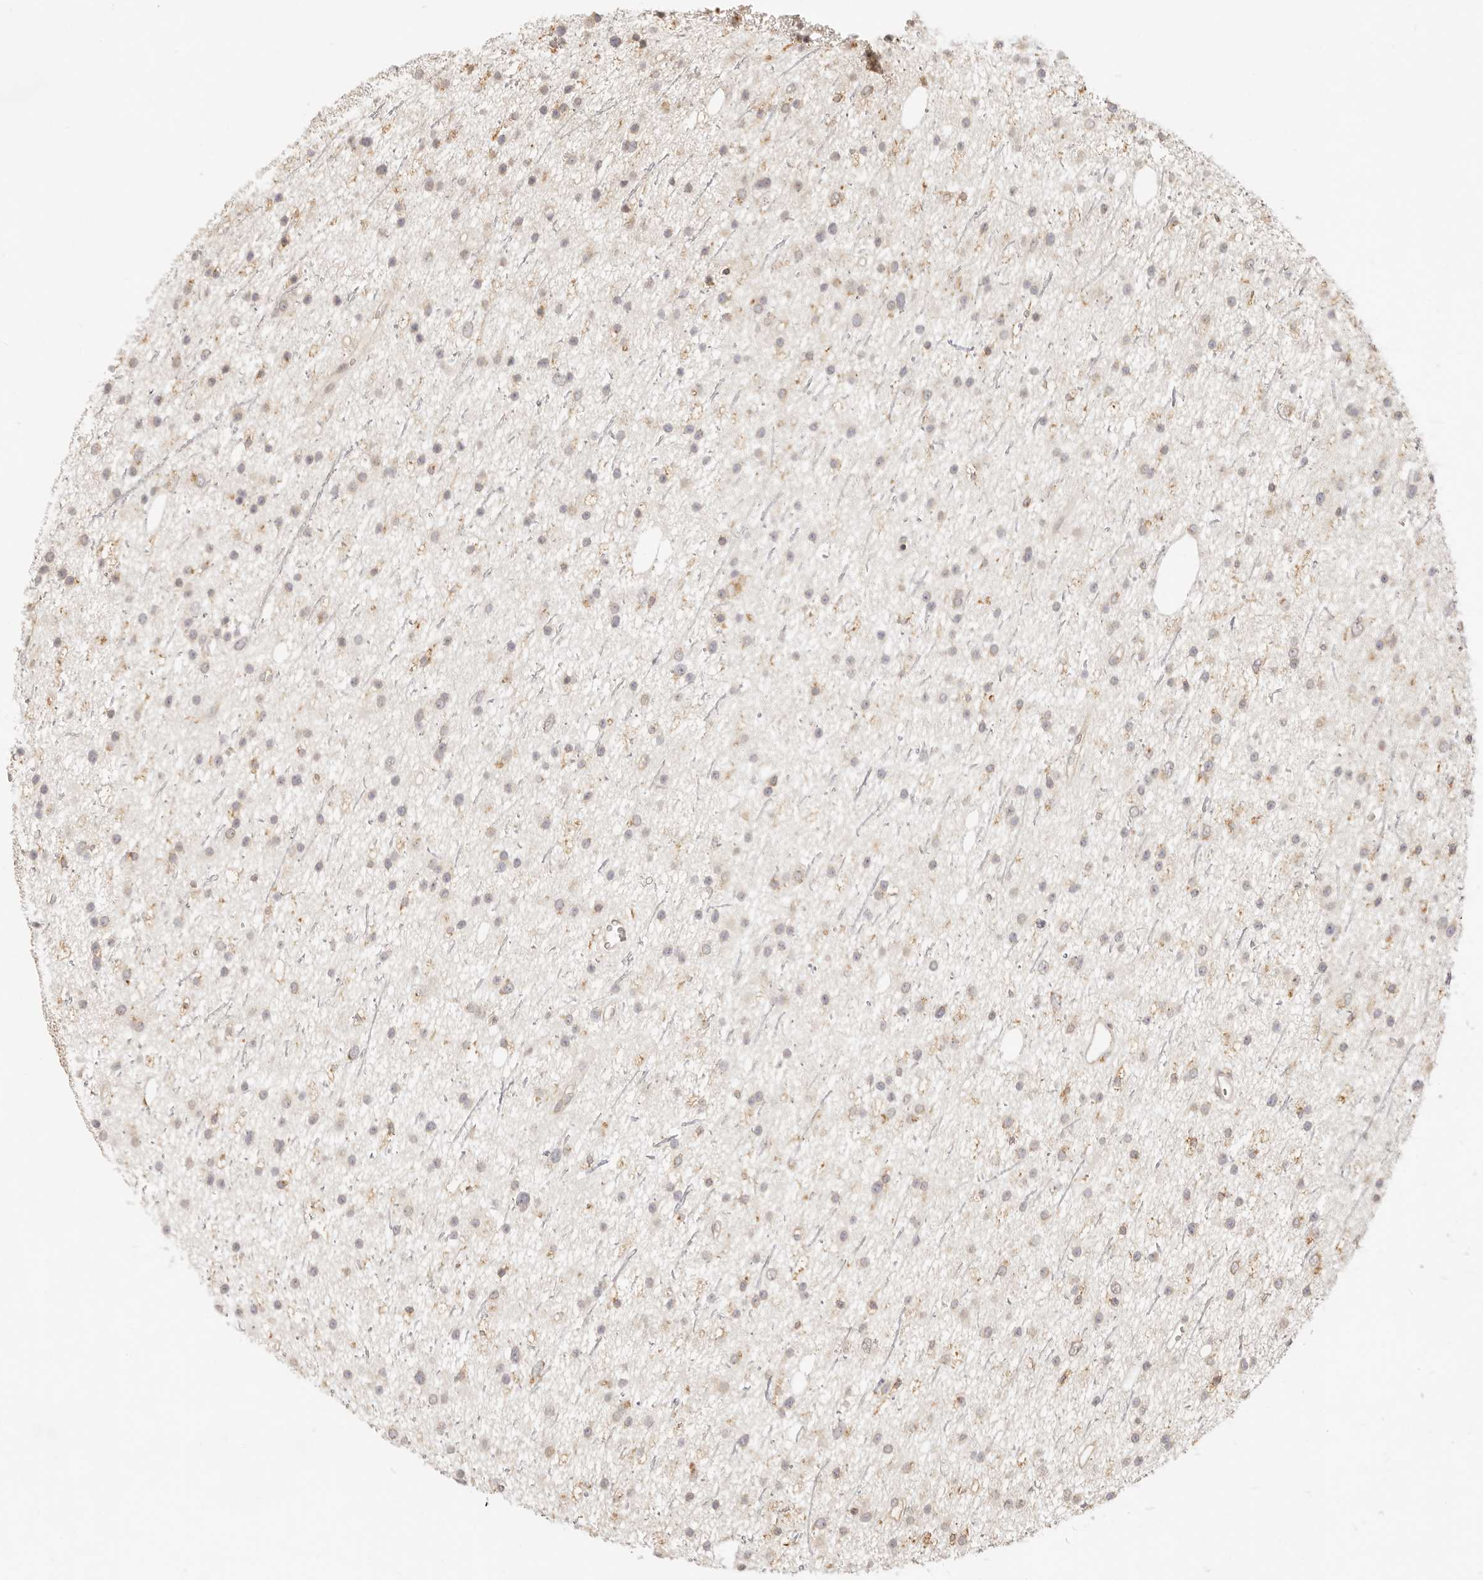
{"staining": {"intensity": "weak", "quantity": "<25%", "location": "cytoplasmic/membranous"}, "tissue": "glioma", "cell_type": "Tumor cells", "image_type": "cancer", "snomed": [{"axis": "morphology", "description": "Glioma, malignant, Low grade"}, {"axis": "topography", "description": "Cerebral cortex"}], "caption": "Human glioma stained for a protein using immunohistochemistry demonstrates no expression in tumor cells.", "gene": "TIMM17A", "patient": {"sex": "female", "age": 39}}